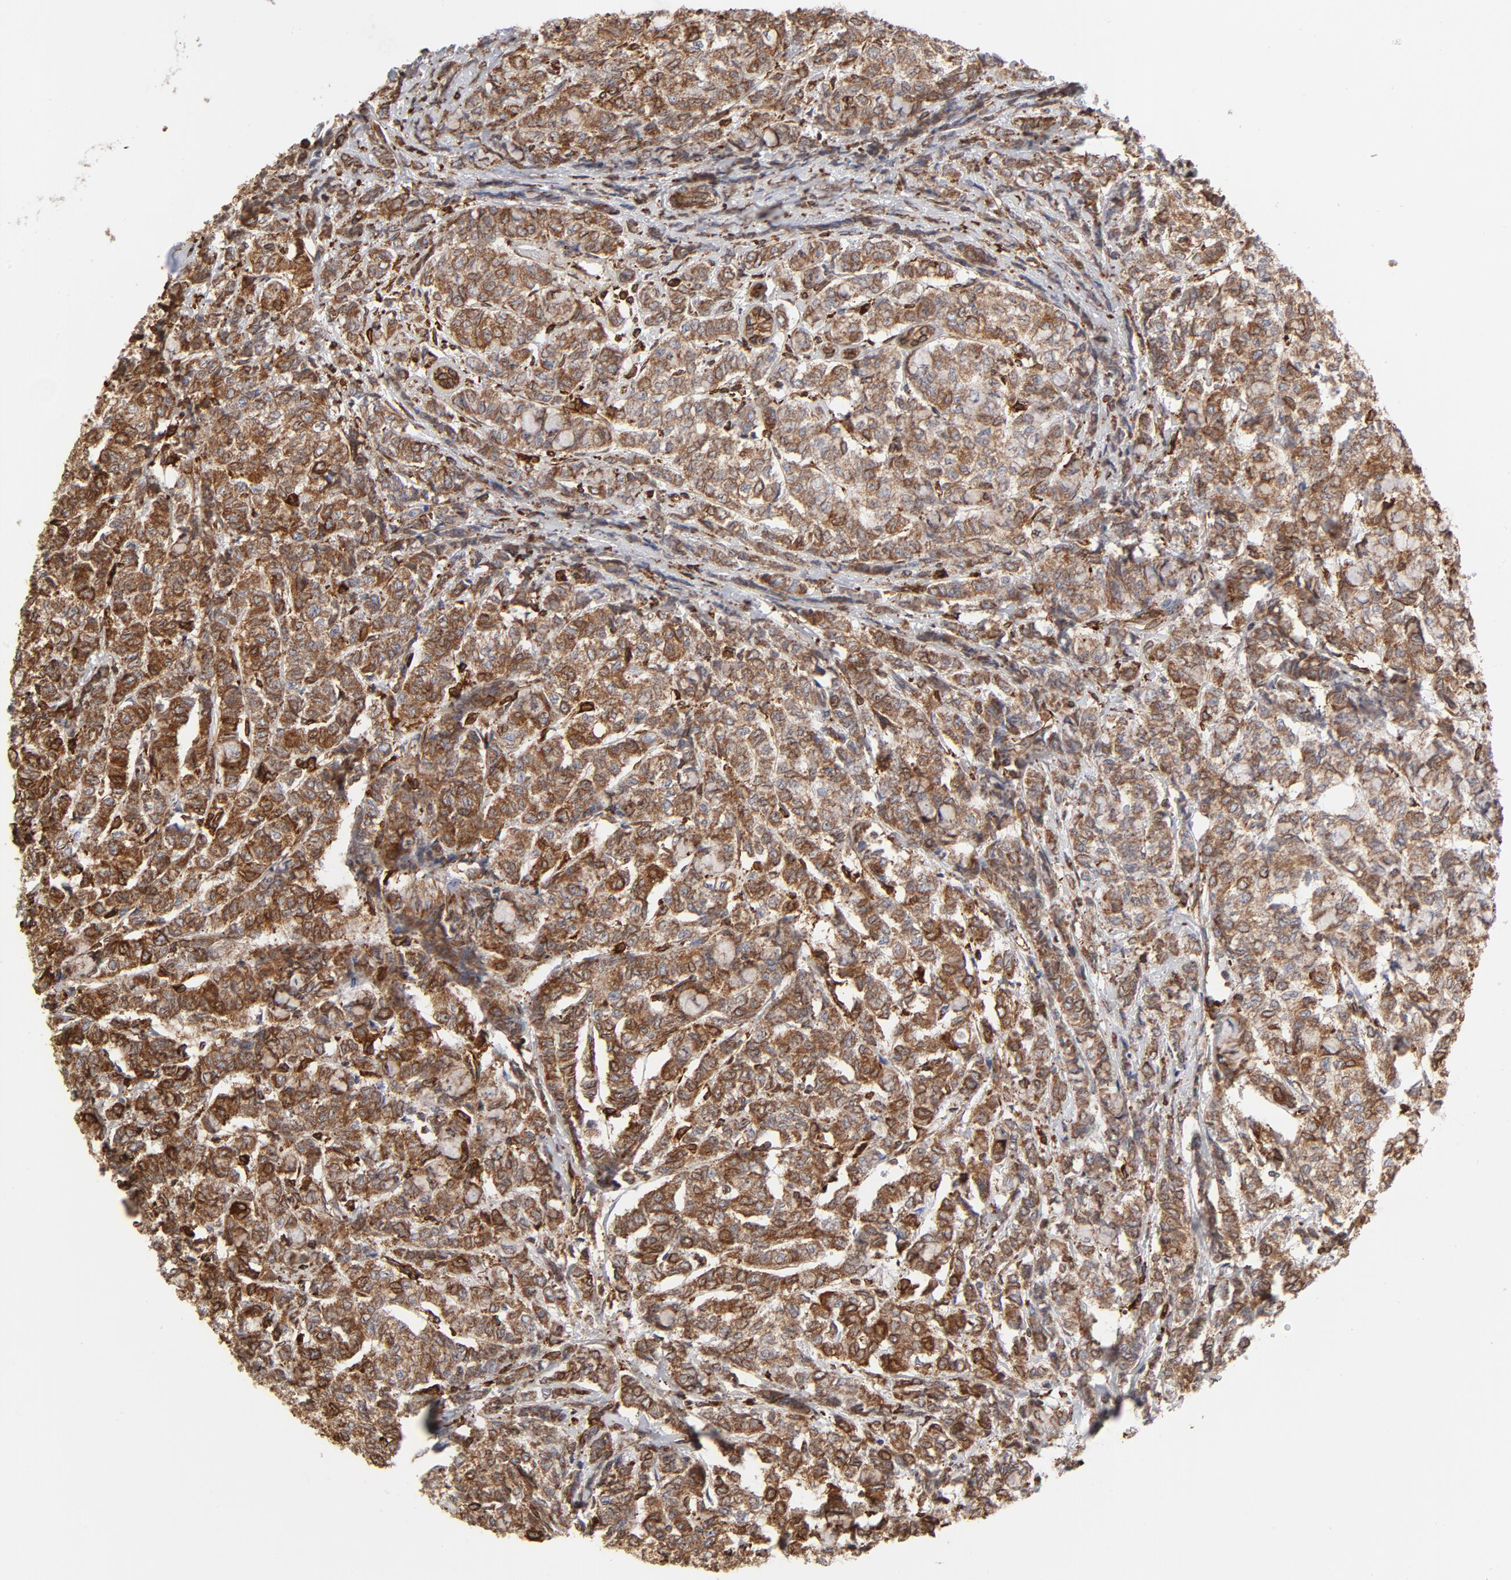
{"staining": {"intensity": "moderate", "quantity": ">75%", "location": "cytoplasmic/membranous"}, "tissue": "breast cancer", "cell_type": "Tumor cells", "image_type": "cancer", "snomed": [{"axis": "morphology", "description": "Lobular carcinoma"}, {"axis": "topography", "description": "Breast"}], "caption": "Approximately >75% of tumor cells in breast cancer reveal moderate cytoplasmic/membranous protein staining as visualized by brown immunohistochemical staining.", "gene": "CANX", "patient": {"sex": "female", "age": 60}}